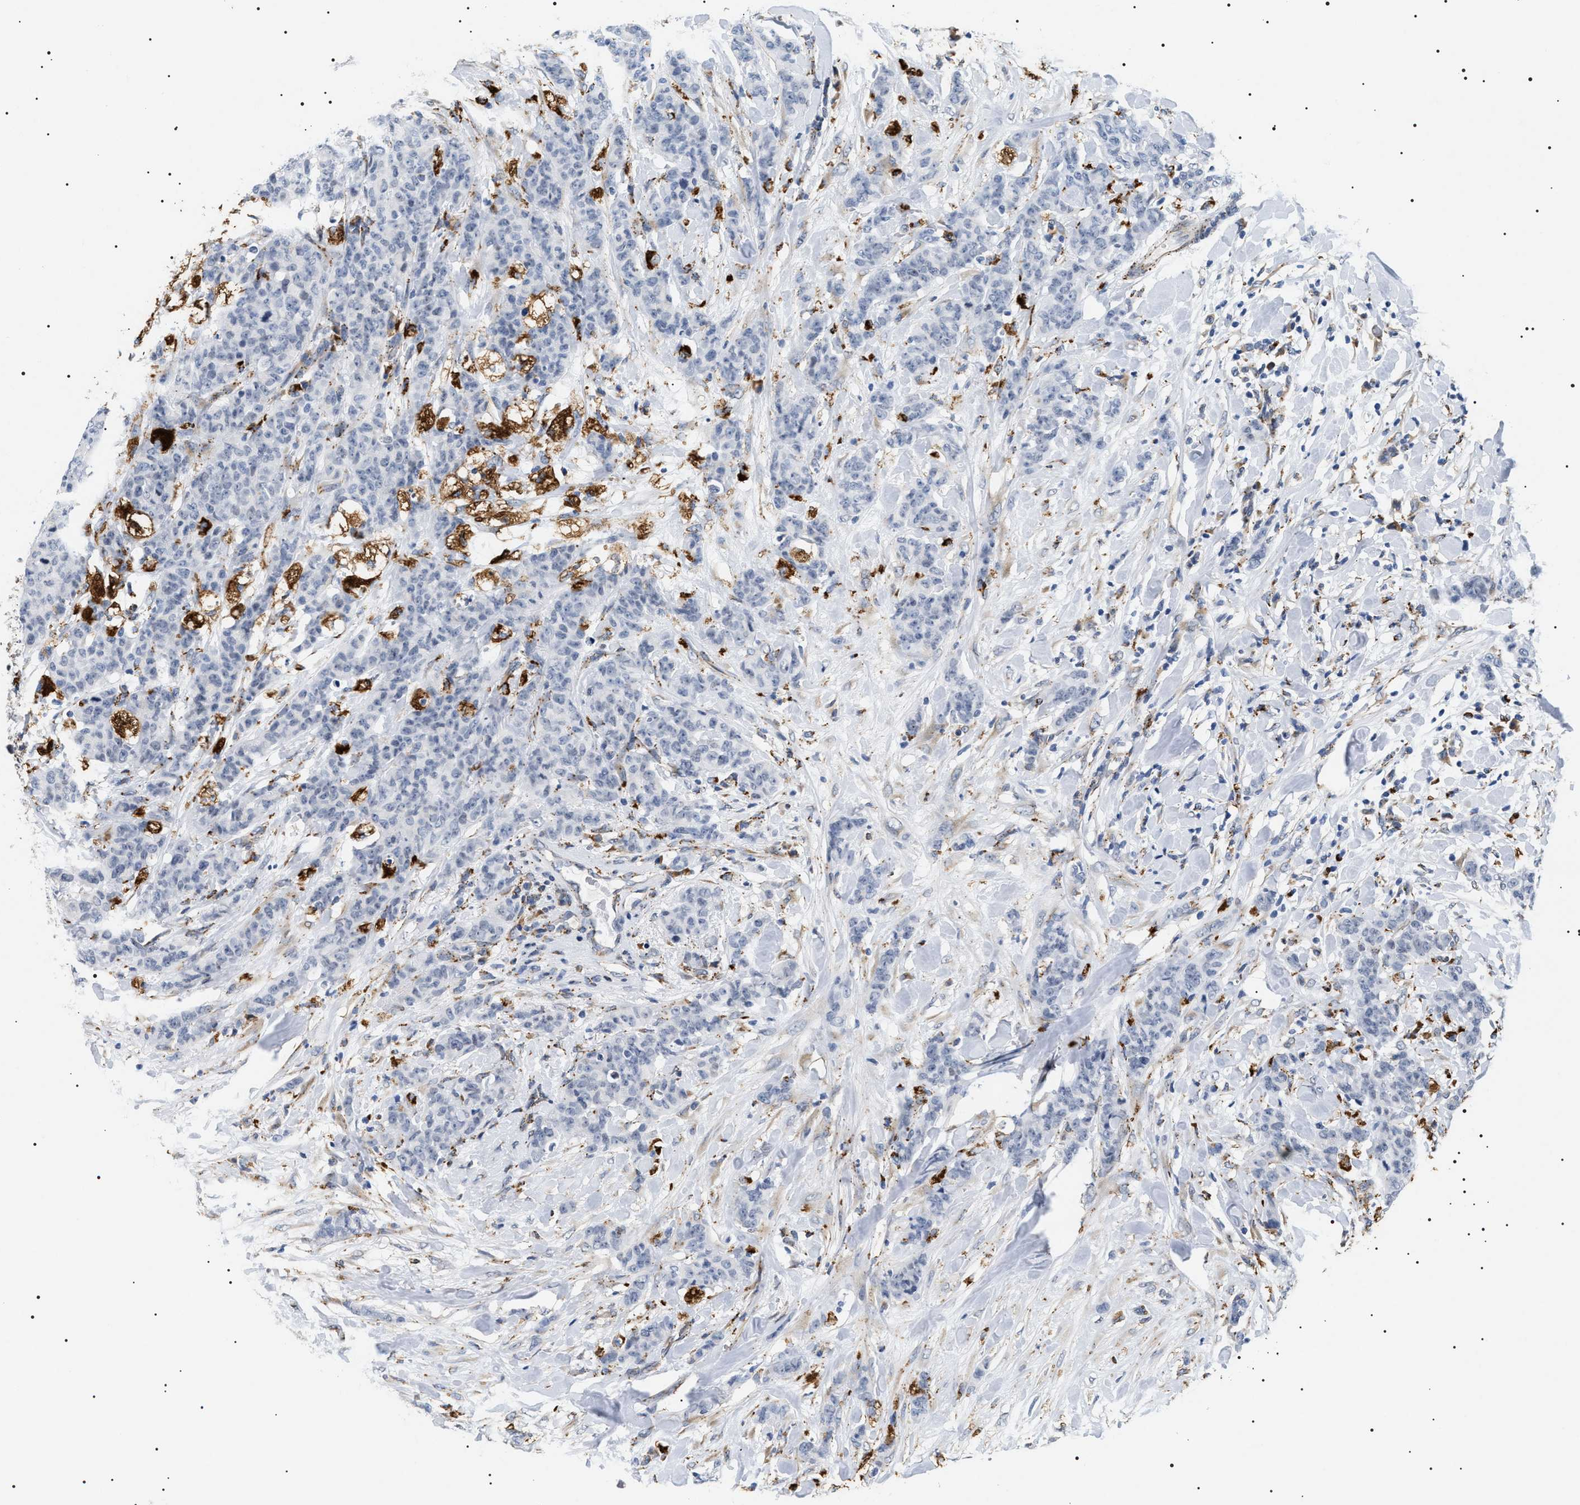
{"staining": {"intensity": "negative", "quantity": "none", "location": "none"}, "tissue": "breast cancer", "cell_type": "Tumor cells", "image_type": "cancer", "snomed": [{"axis": "morphology", "description": "Normal tissue, NOS"}, {"axis": "morphology", "description": "Duct carcinoma"}, {"axis": "topography", "description": "Breast"}], "caption": "This is an immunohistochemistry photomicrograph of human breast cancer (infiltrating ductal carcinoma). There is no staining in tumor cells.", "gene": "HSD17B11", "patient": {"sex": "female", "age": 40}}